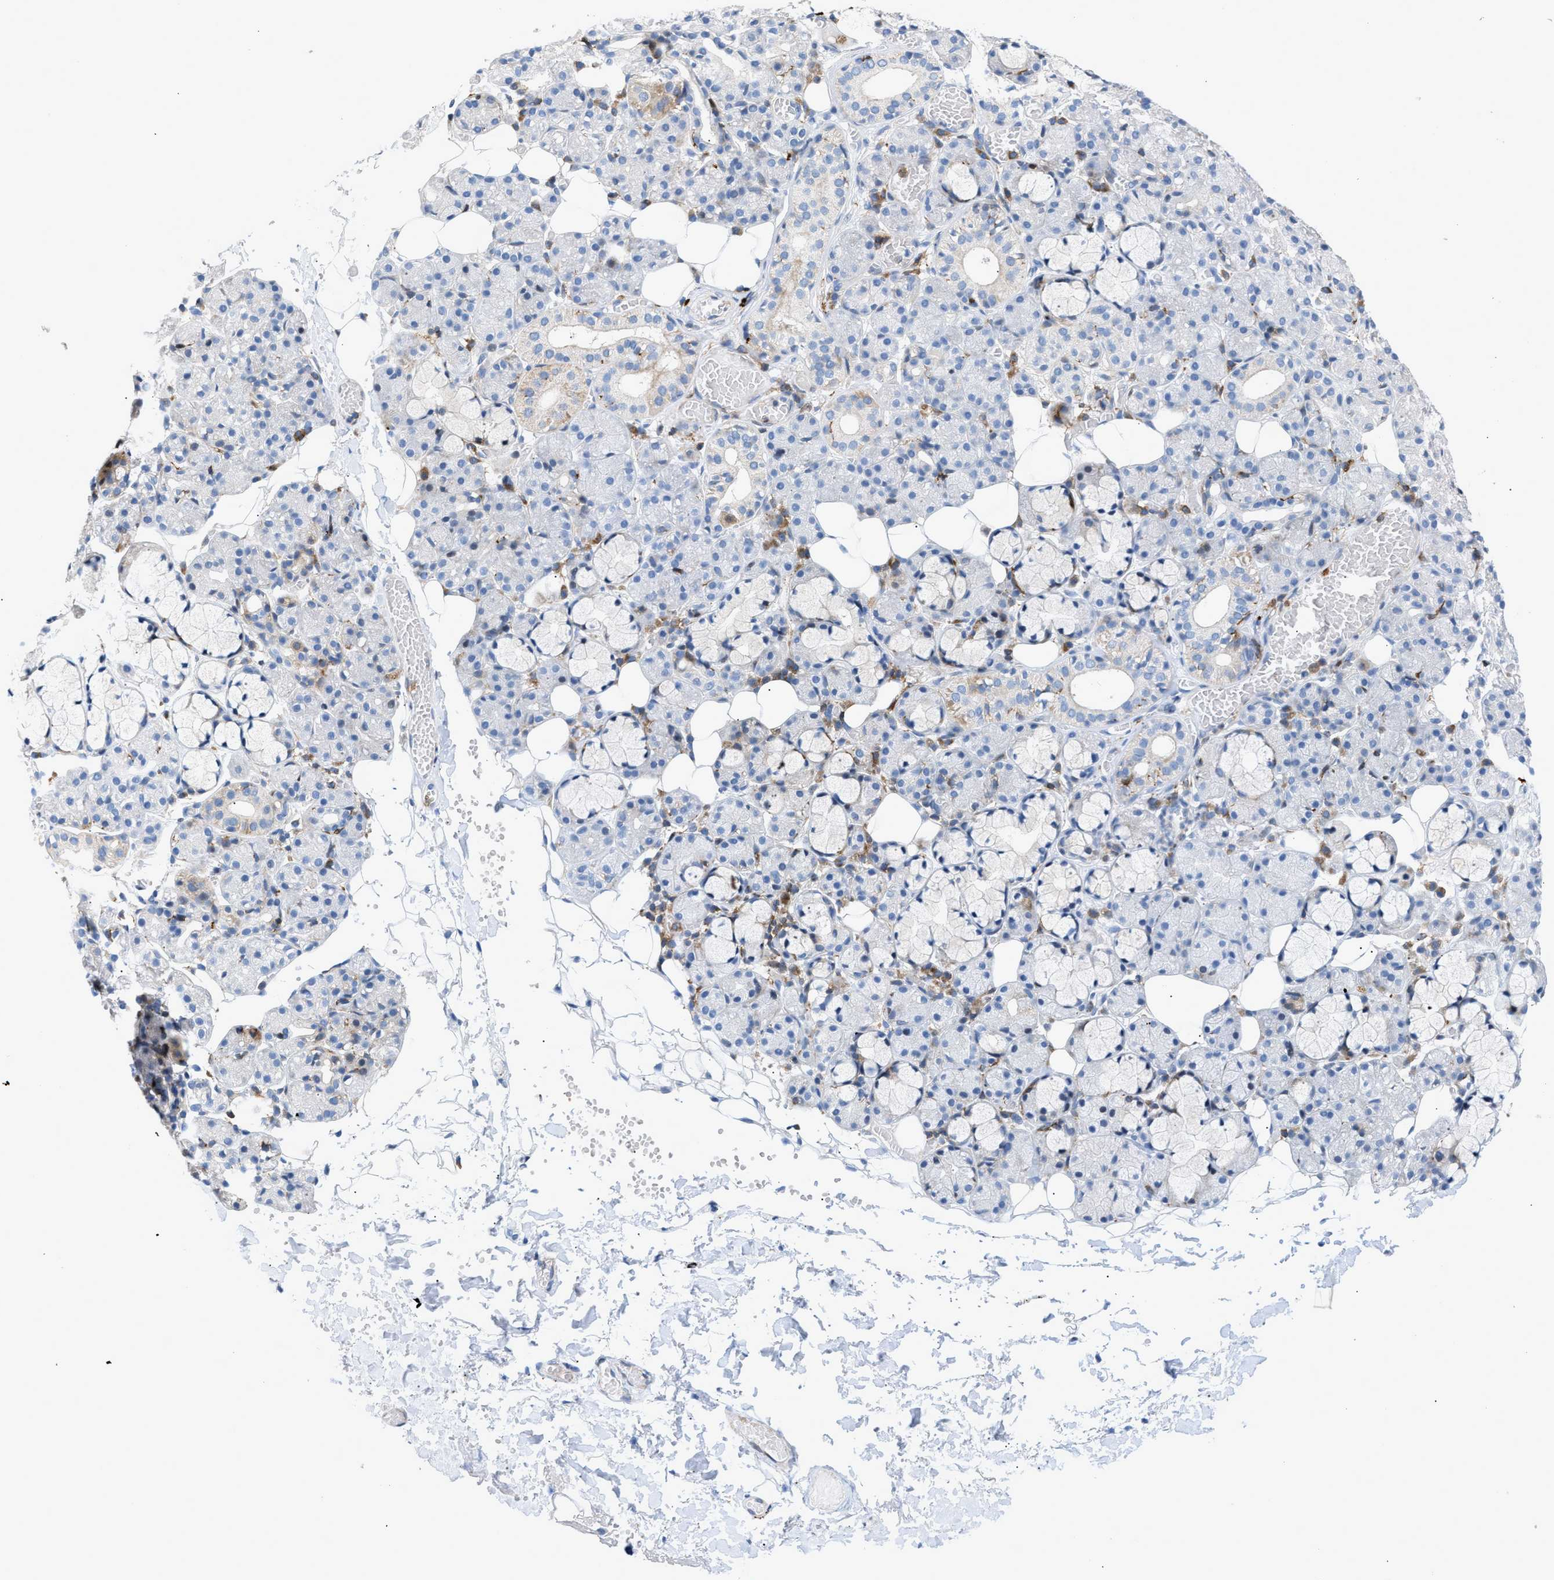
{"staining": {"intensity": "weak", "quantity": "<25%", "location": "cytoplasmic/membranous"}, "tissue": "salivary gland", "cell_type": "Glandular cells", "image_type": "normal", "snomed": [{"axis": "morphology", "description": "Normal tissue, NOS"}, {"axis": "topography", "description": "Salivary gland"}], "caption": "IHC image of benign salivary gland: salivary gland stained with DAB demonstrates no significant protein expression in glandular cells.", "gene": "ATP9A", "patient": {"sex": "male", "age": 63}}